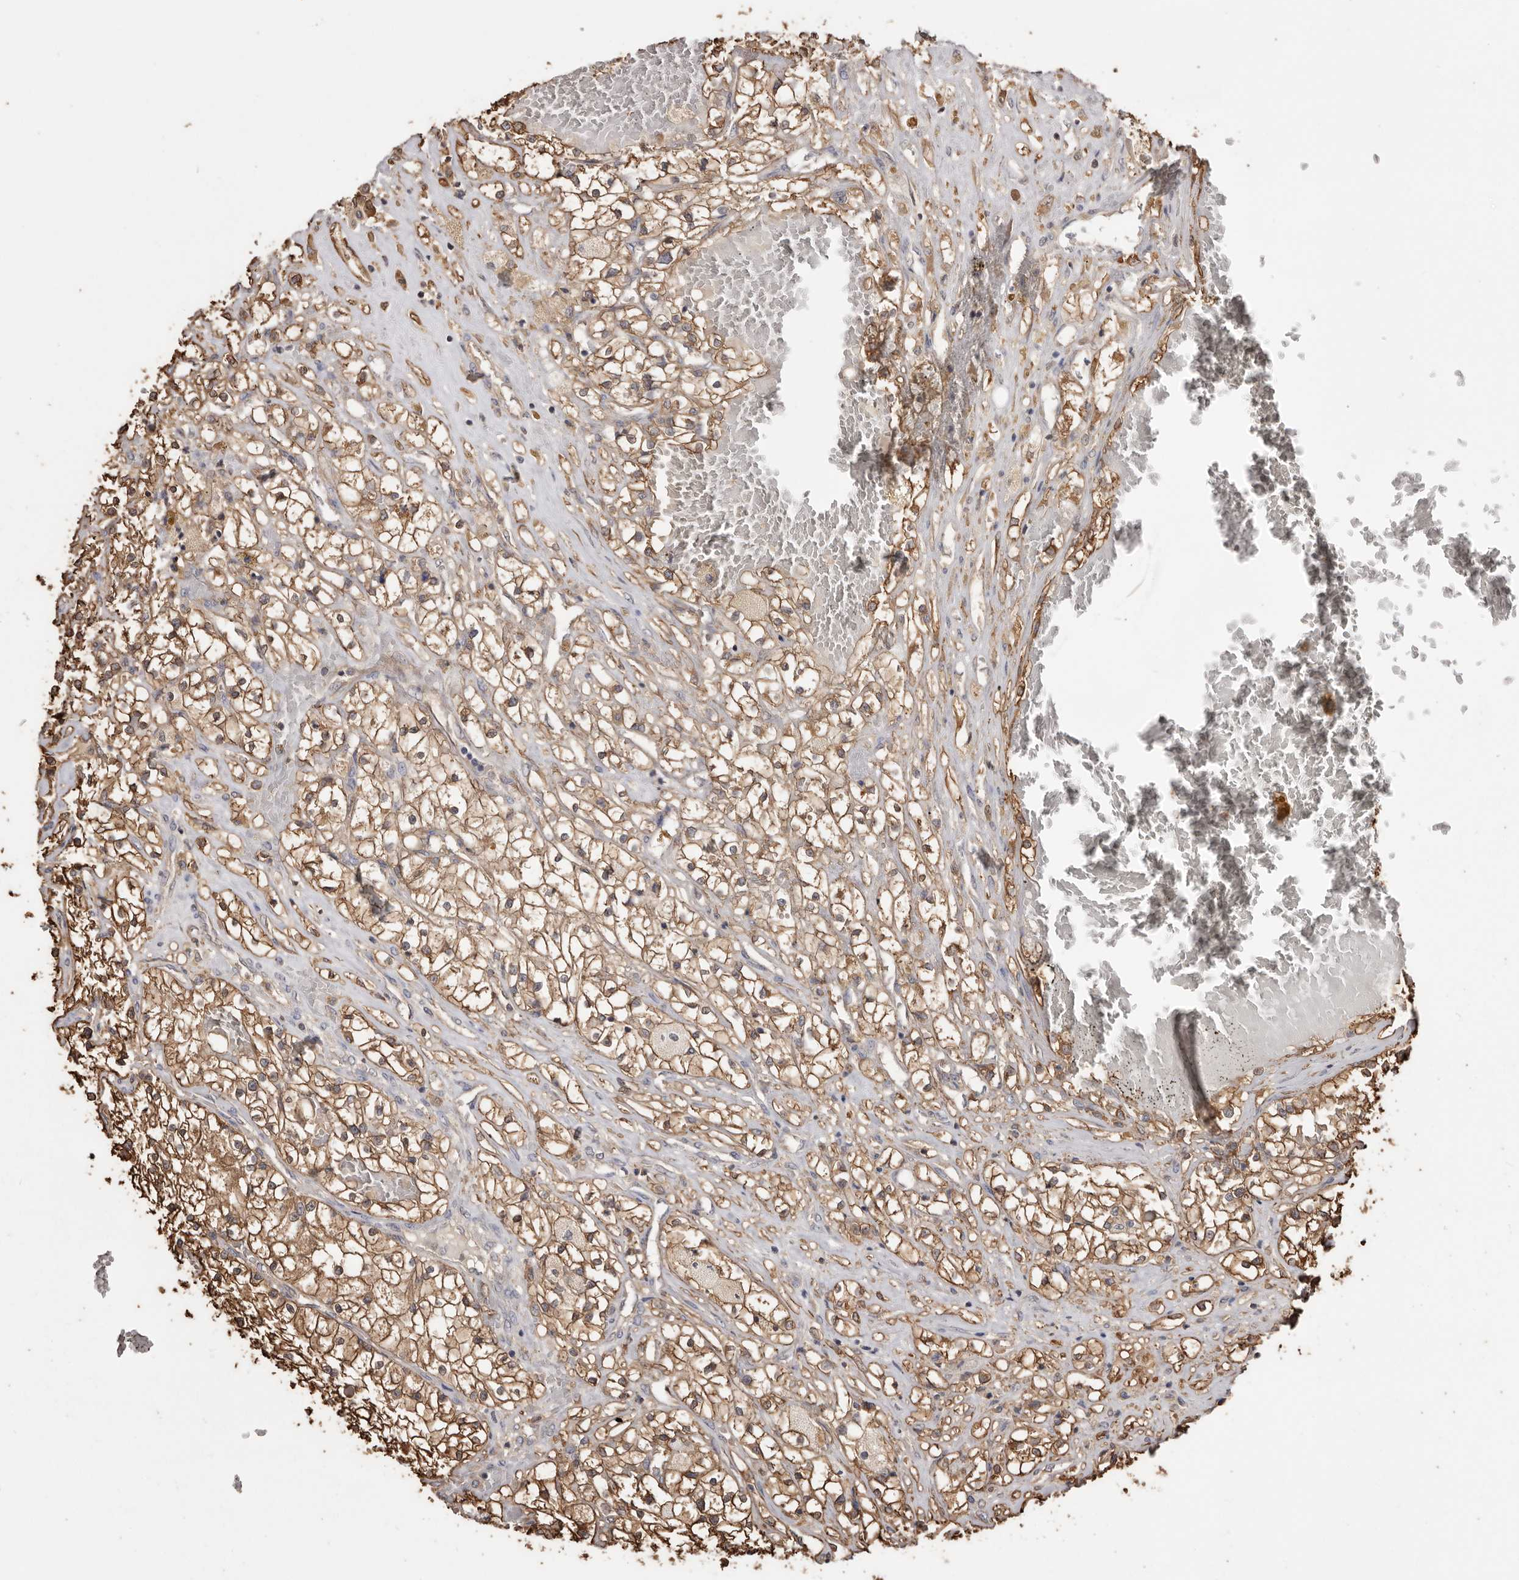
{"staining": {"intensity": "moderate", "quantity": ">75%", "location": "cytoplasmic/membranous"}, "tissue": "renal cancer", "cell_type": "Tumor cells", "image_type": "cancer", "snomed": [{"axis": "morphology", "description": "Normal tissue, NOS"}, {"axis": "morphology", "description": "Adenocarcinoma, NOS"}, {"axis": "topography", "description": "Kidney"}], "caption": "Human renal cancer (adenocarcinoma) stained for a protein (brown) demonstrates moderate cytoplasmic/membranous positive expression in about >75% of tumor cells.", "gene": "PKM", "patient": {"sex": "male", "age": 68}}